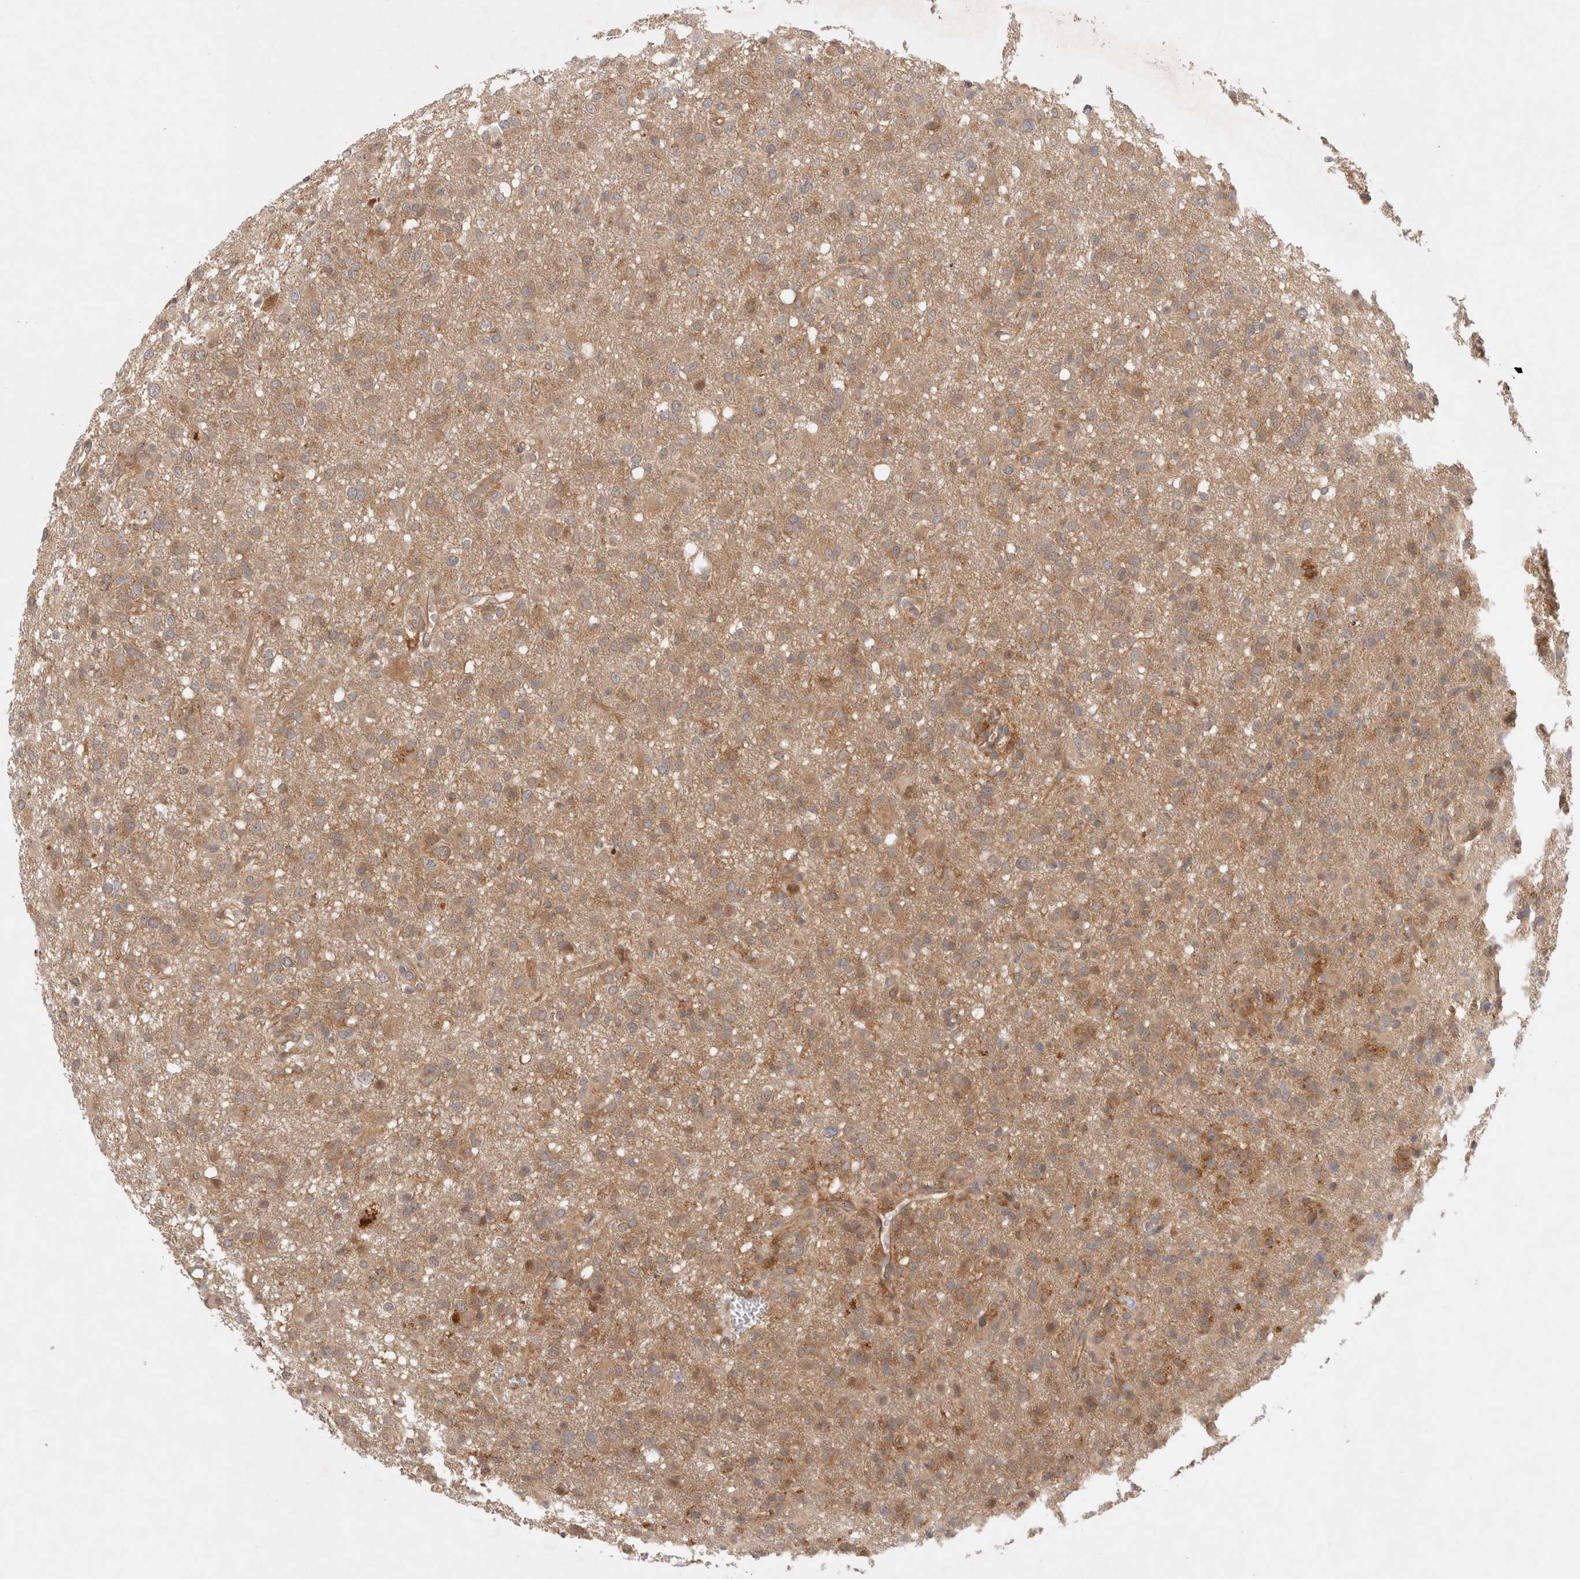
{"staining": {"intensity": "weak", "quantity": ">75%", "location": "cytoplasmic/membranous"}, "tissue": "glioma", "cell_type": "Tumor cells", "image_type": "cancer", "snomed": [{"axis": "morphology", "description": "Glioma, malignant, High grade"}, {"axis": "topography", "description": "Brain"}], "caption": "This is an image of IHC staining of glioma, which shows weak staining in the cytoplasmic/membranous of tumor cells.", "gene": "HTT", "patient": {"sex": "female", "age": 57}}